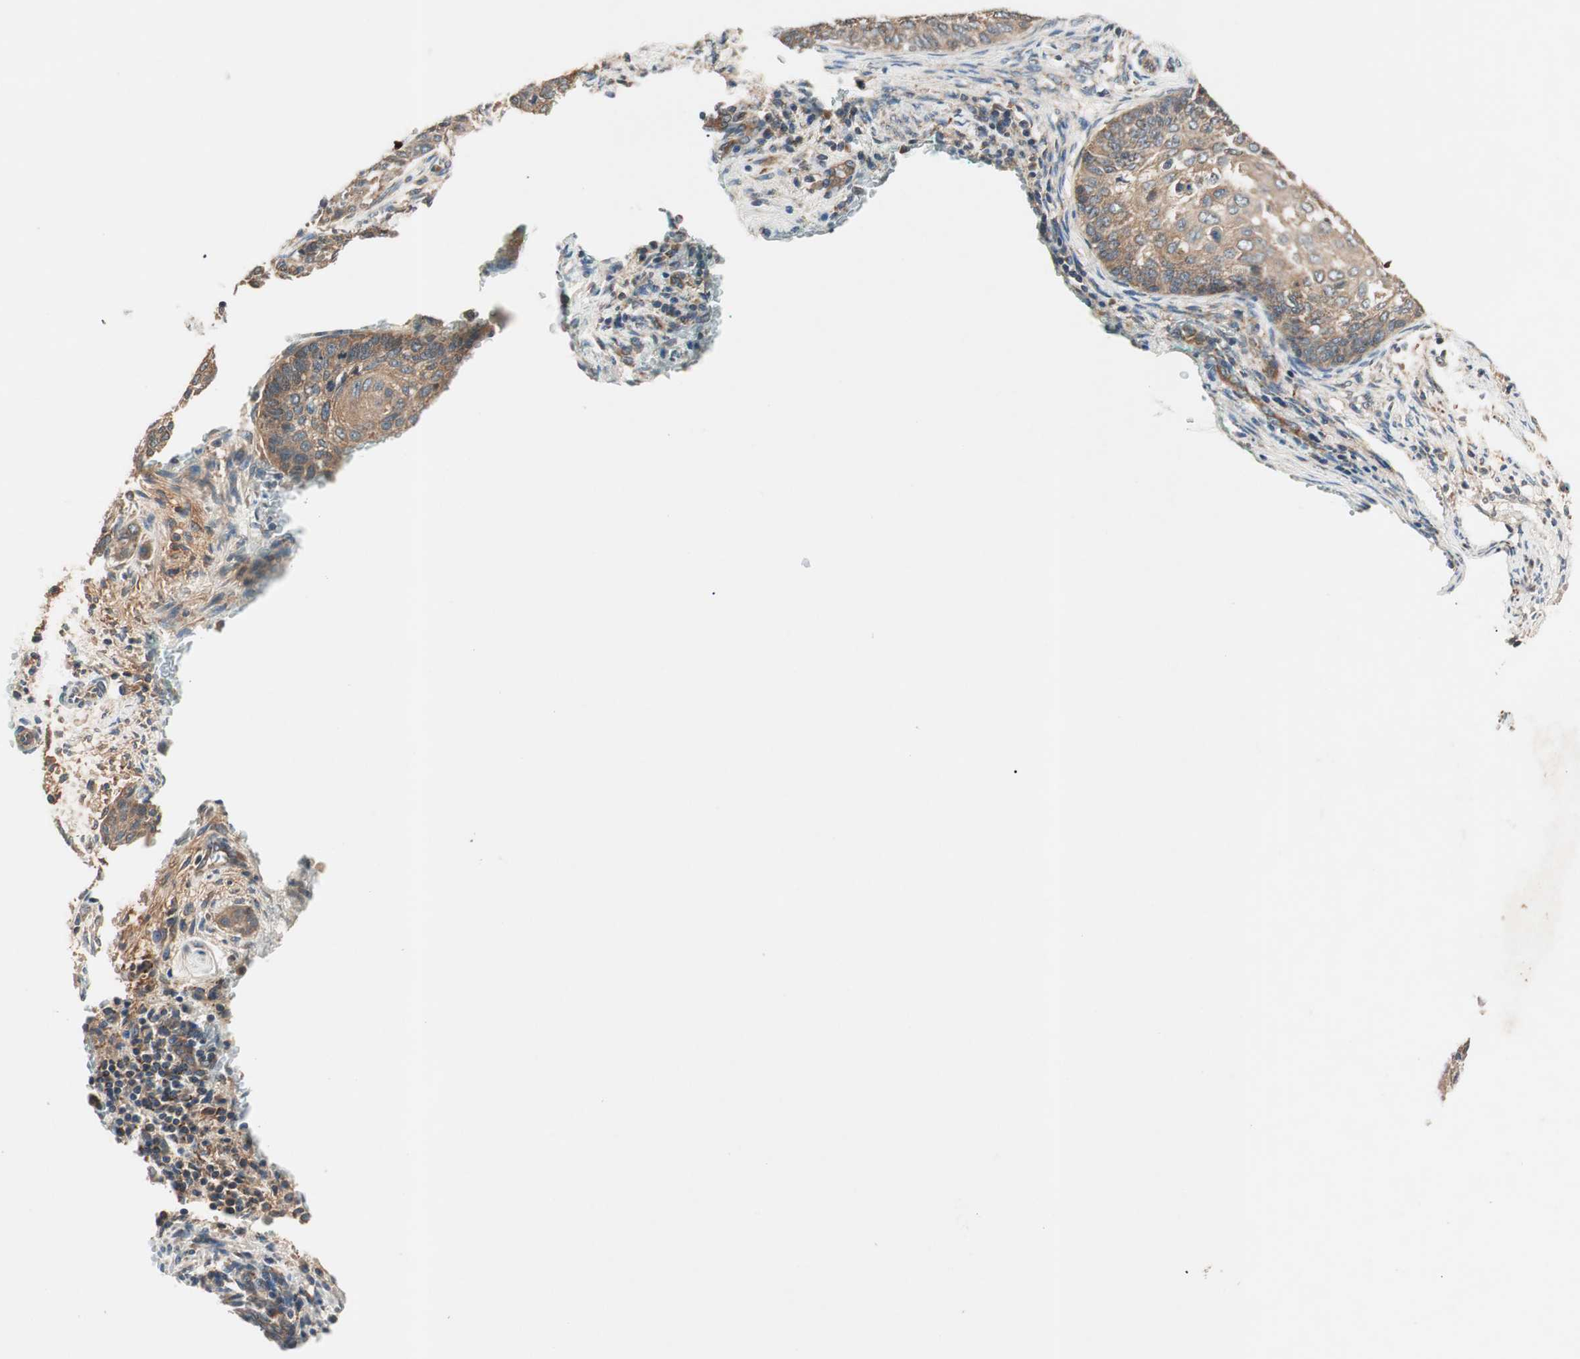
{"staining": {"intensity": "moderate", "quantity": ">75%", "location": "cytoplasmic/membranous"}, "tissue": "cervical cancer", "cell_type": "Tumor cells", "image_type": "cancer", "snomed": [{"axis": "morphology", "description": "Squamous cell carcinoma, NOS"}, {"axis": "topography", "description": "Cervix"}], "caption": "Cervical cancer stained with IHC reveals moderate cytoplasmic/membranous positivity in about >75% of tumor cells. (DAB (3,3'-diaminobenzidine) = brown stain, brightfield microscopy at high magnification).", "gene": "HPN", "patient": {"sex": "female", "age": 33}}